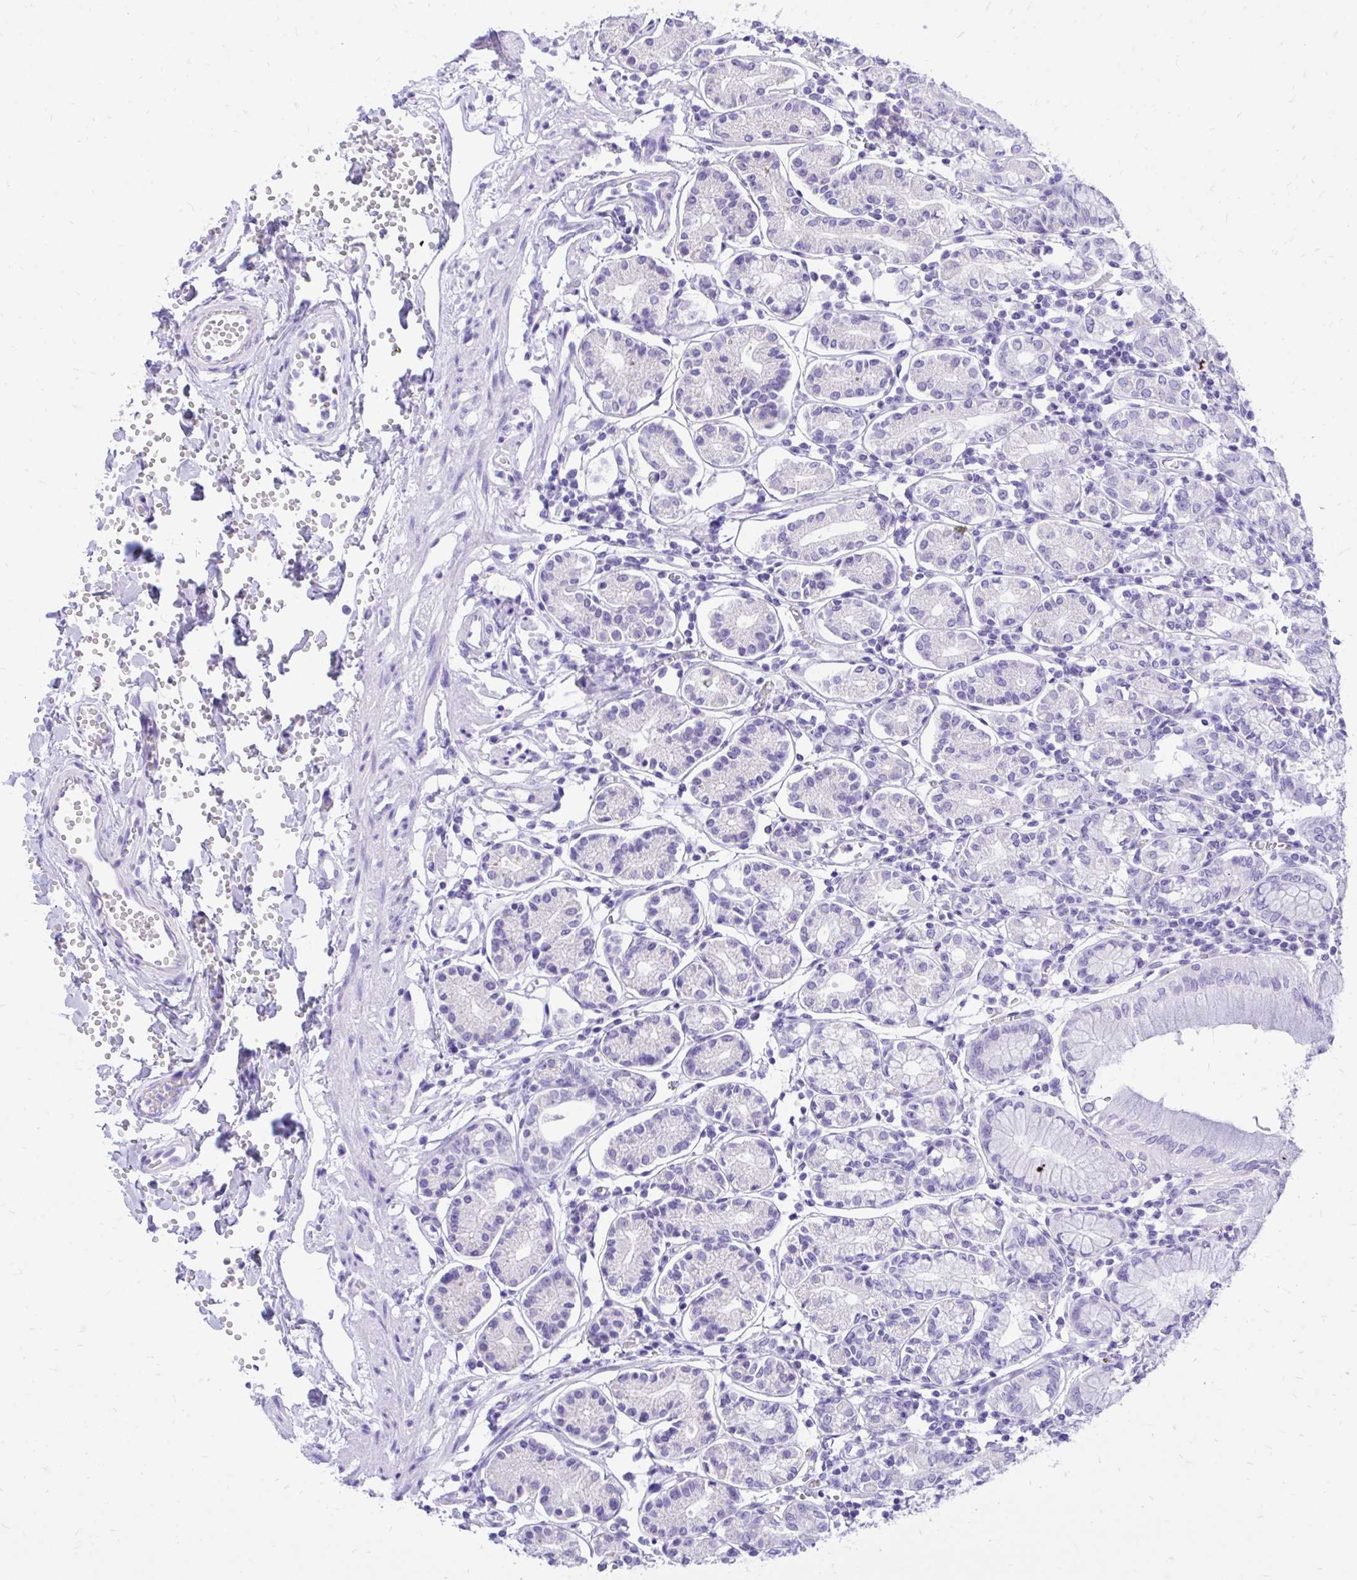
{"staining": {"intensity": "negative", "quantity": "none", "location": "none"}, "tissue": "stomach", "cell_type": "Glandular cells", "image_type": "normal", "snomed": [{"axis": "morphology", "description": "Normal tissue, NOS"}, {"axis": "topography", "description": "Stomach"}], "caption": "Protein analysis of unremarkable stomach exhibits no significant positivity in glandular cells.", "gene": "MON1A", "patient": {"sex": "female", "age": 62}}